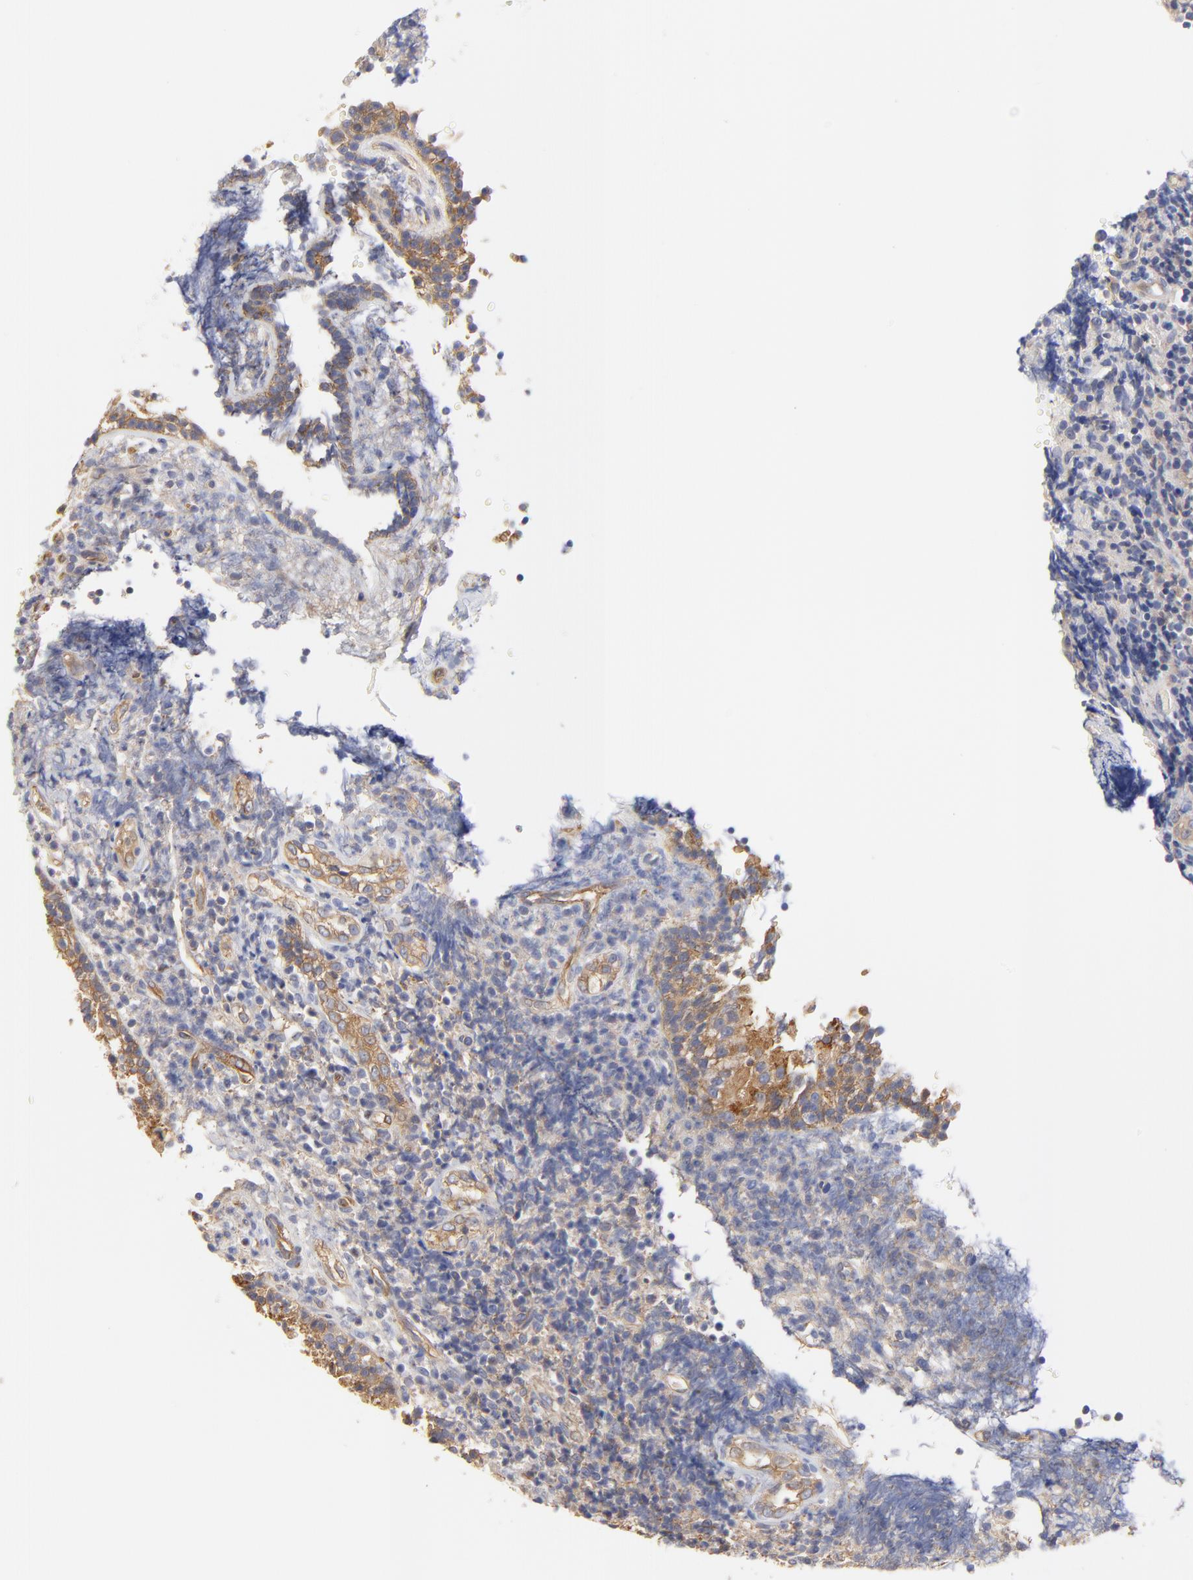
{"staining": {"intensity": "negative", "quantity": "none", "location": "none"}, "tissue": "tonsil", "cell_type": "Germinal center cells", "image_type": "normal", "snomed": [{"axis": "morphology", "description": "Normal tissue, NOS"}, {"axis": "topography", "description": "Tonsil"}], "caption": "Protein analysis of unremarkable tonsil reveals no significant positivity in germinal center cells.", "gene": "FBXL2", "patient": {"sex": "female", "age": 40}}